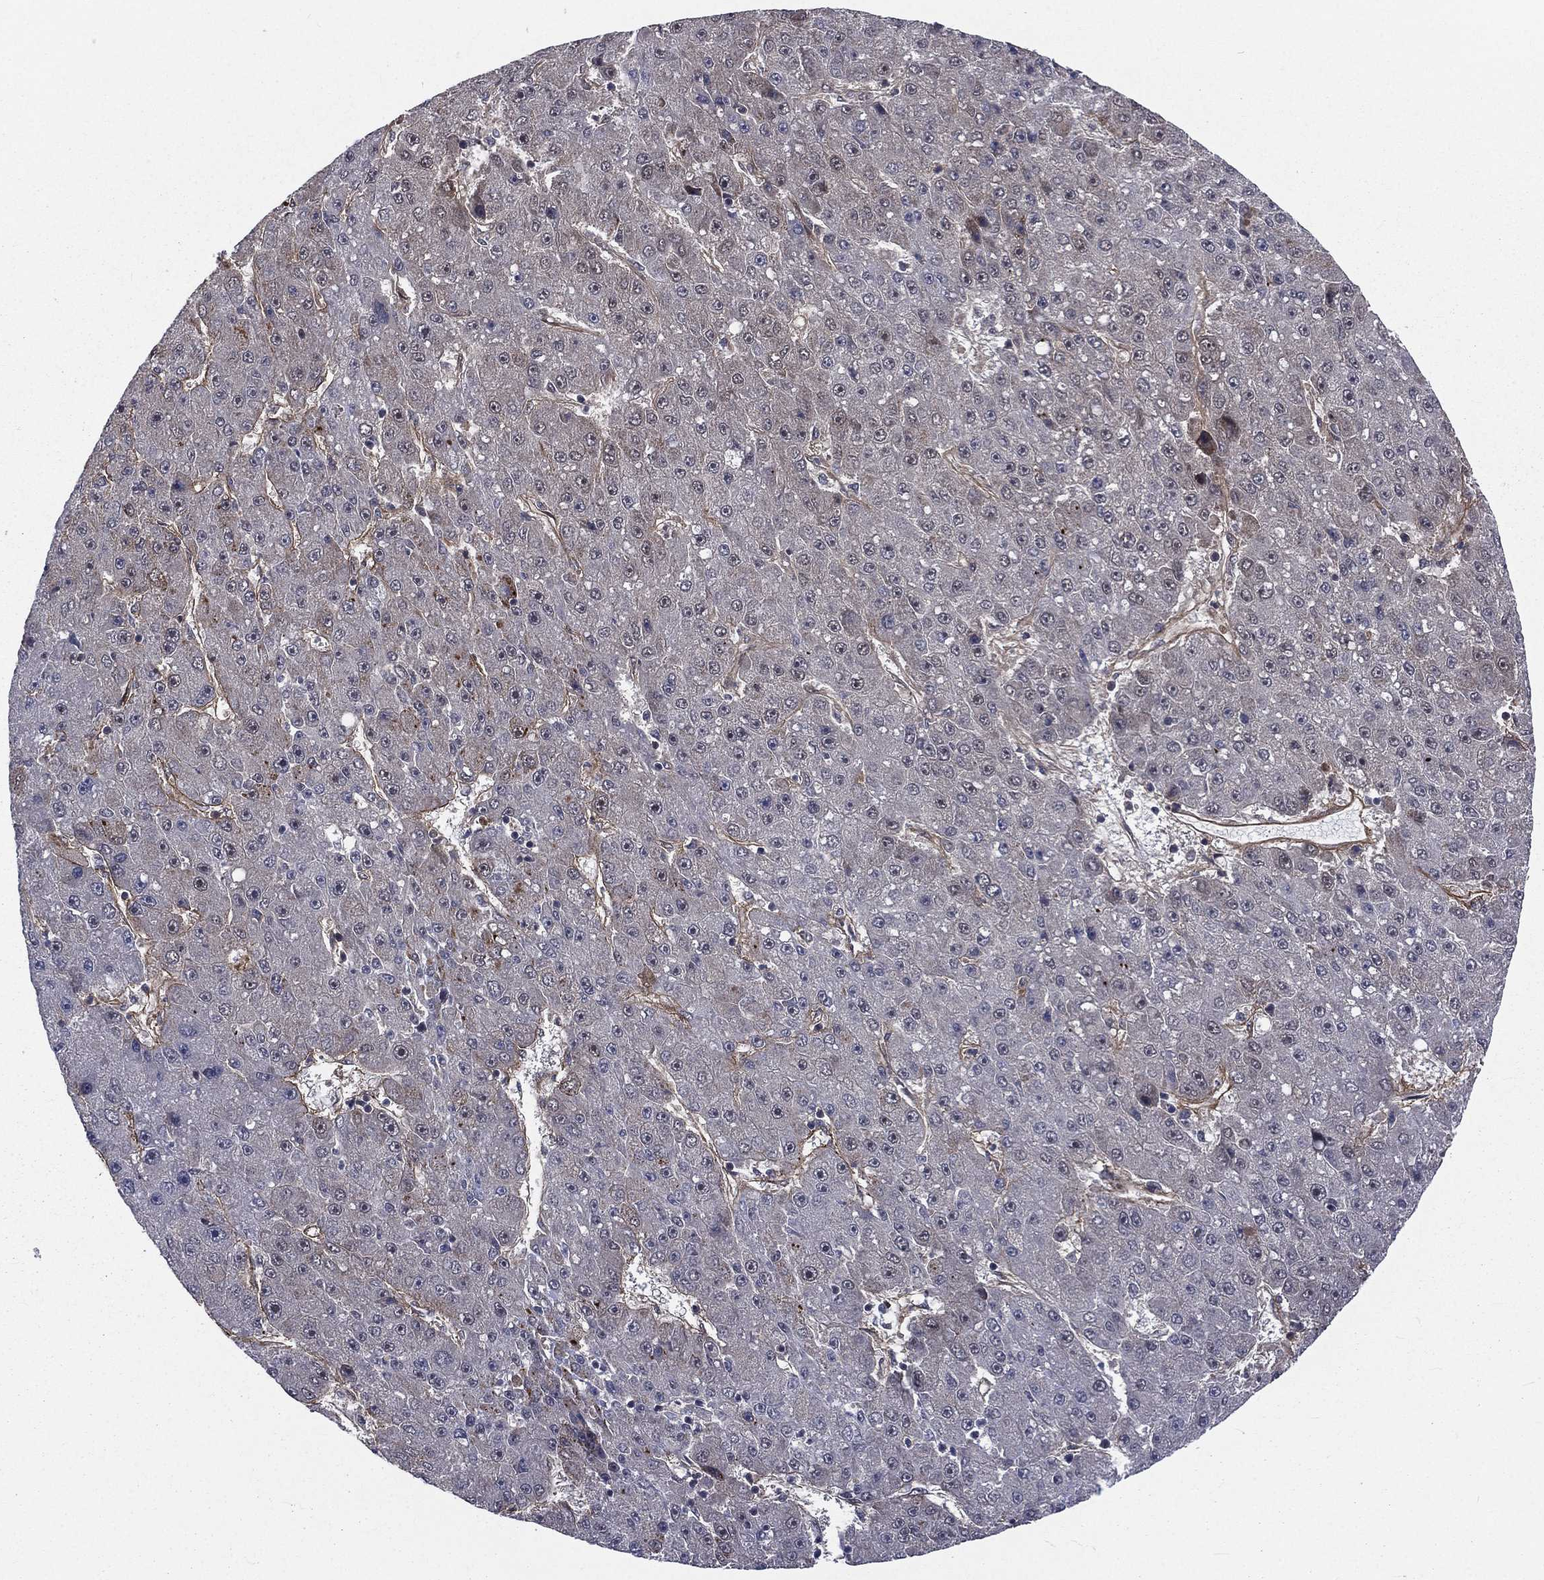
{"staining": {"intensity": "negative", "quantity": "none", "location": "none"}, "tissue": "liver cancer", "cell_type": "Tumor cells", "image_type": "cancer", "snomed": [{"axis": "morphology", "description": "Carcinoma, Hepatocellular, NOS"}, {"axis": "topography", "description": "Liver"}], "caption": "An image of human liver cancer (hepatocellular carcinoma) is negative for staining in tumor cells.", "gene": "ARL3", "patient": {"sex": "male", "age": 67}}